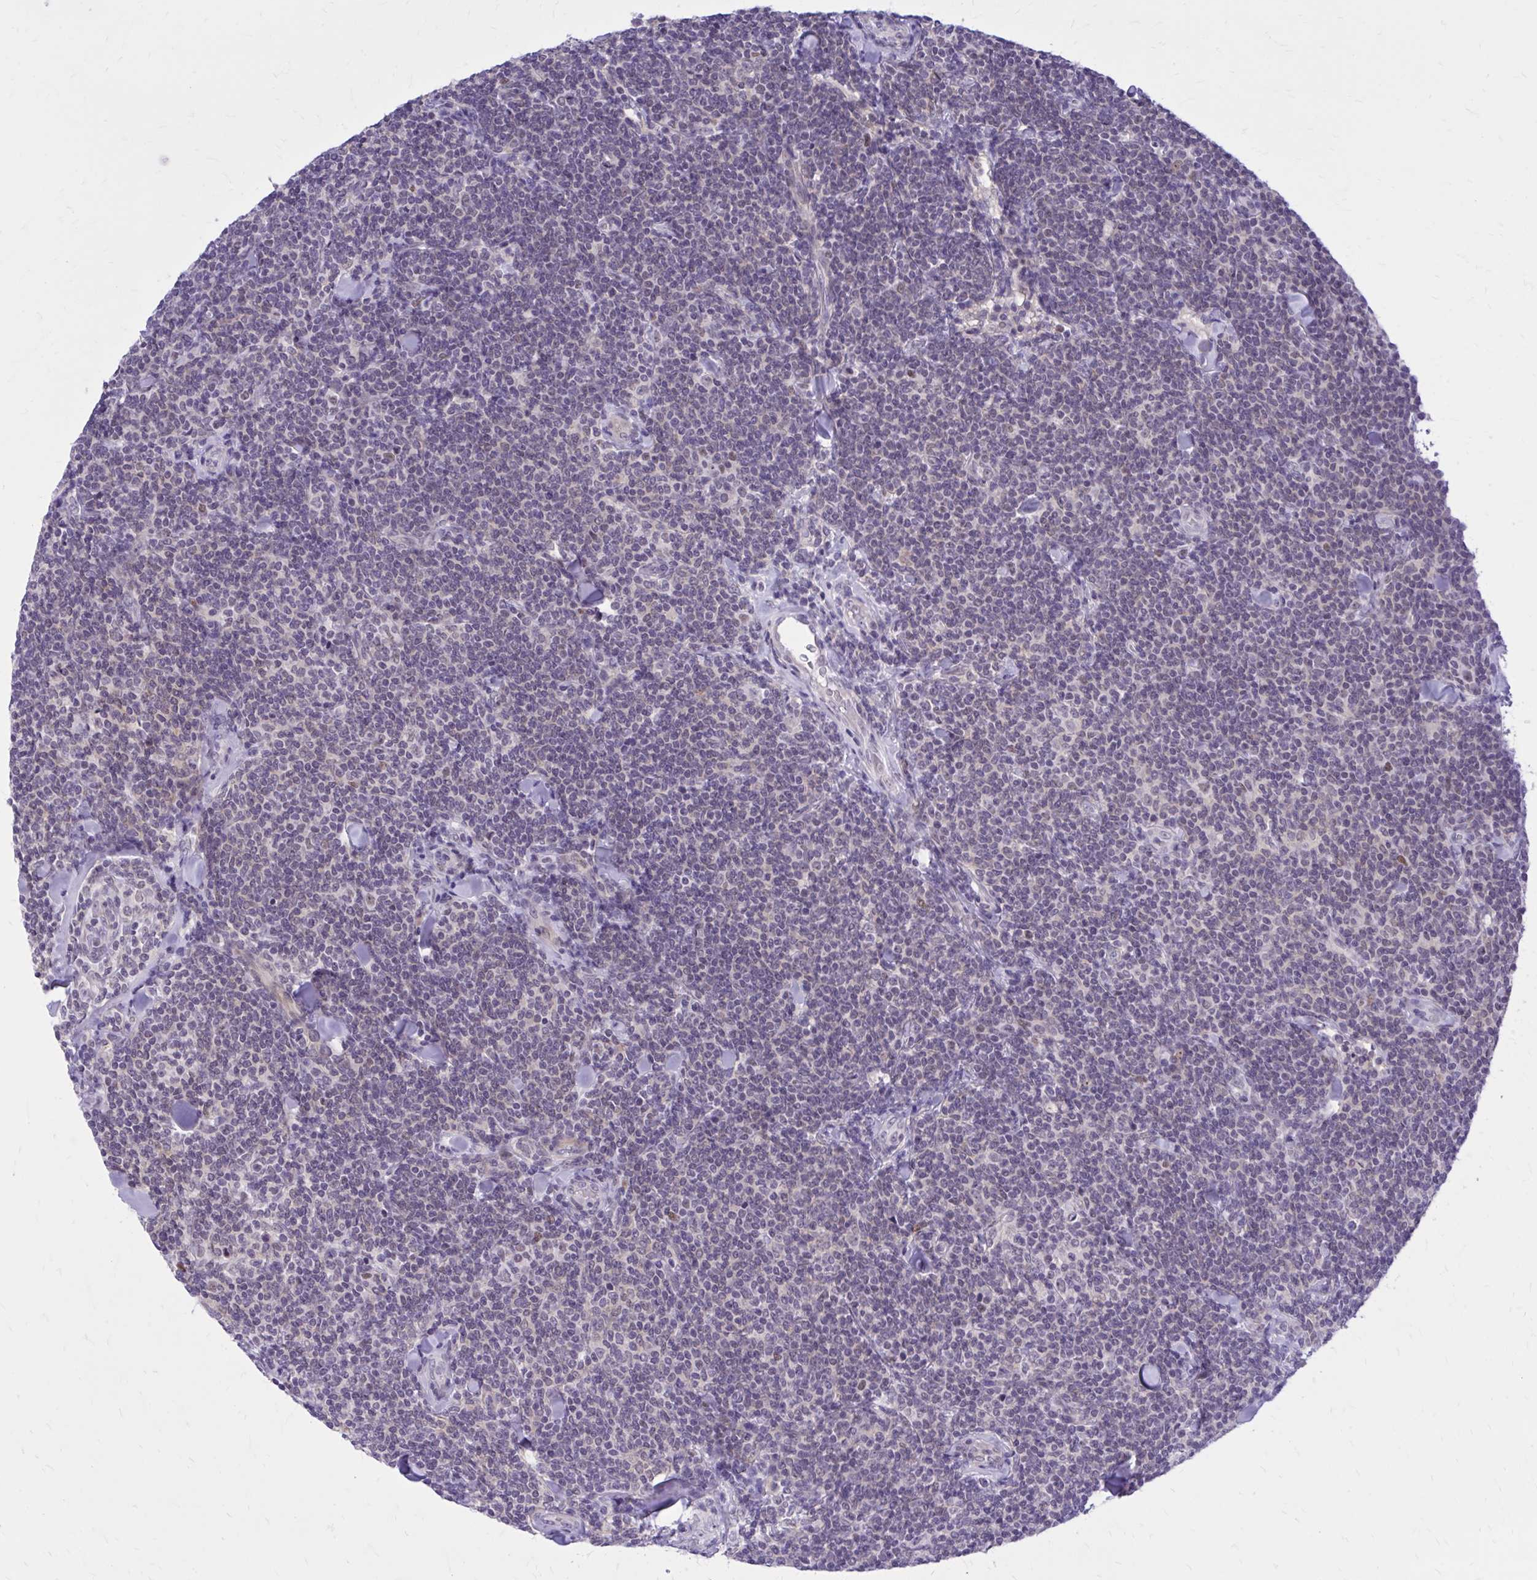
{"staining": {"intensity": "negative", "quantity": "none", "location": "none"}, "tissue": "lymphoma", "cell_type": "Tumor cells", "image_type": "cancer", "snomed": [{"axis": "morphology", "description": "Malignant lymphoma, non-Hodgkin's type, Low grade"}, {"axis": "topography", "description": "Lymph node"}], "caption": "Tumor cells show no significant protein positivity in lymphoma.", "gene": "ZBTB25", "patient": {"sex": "female", "age": 56}}